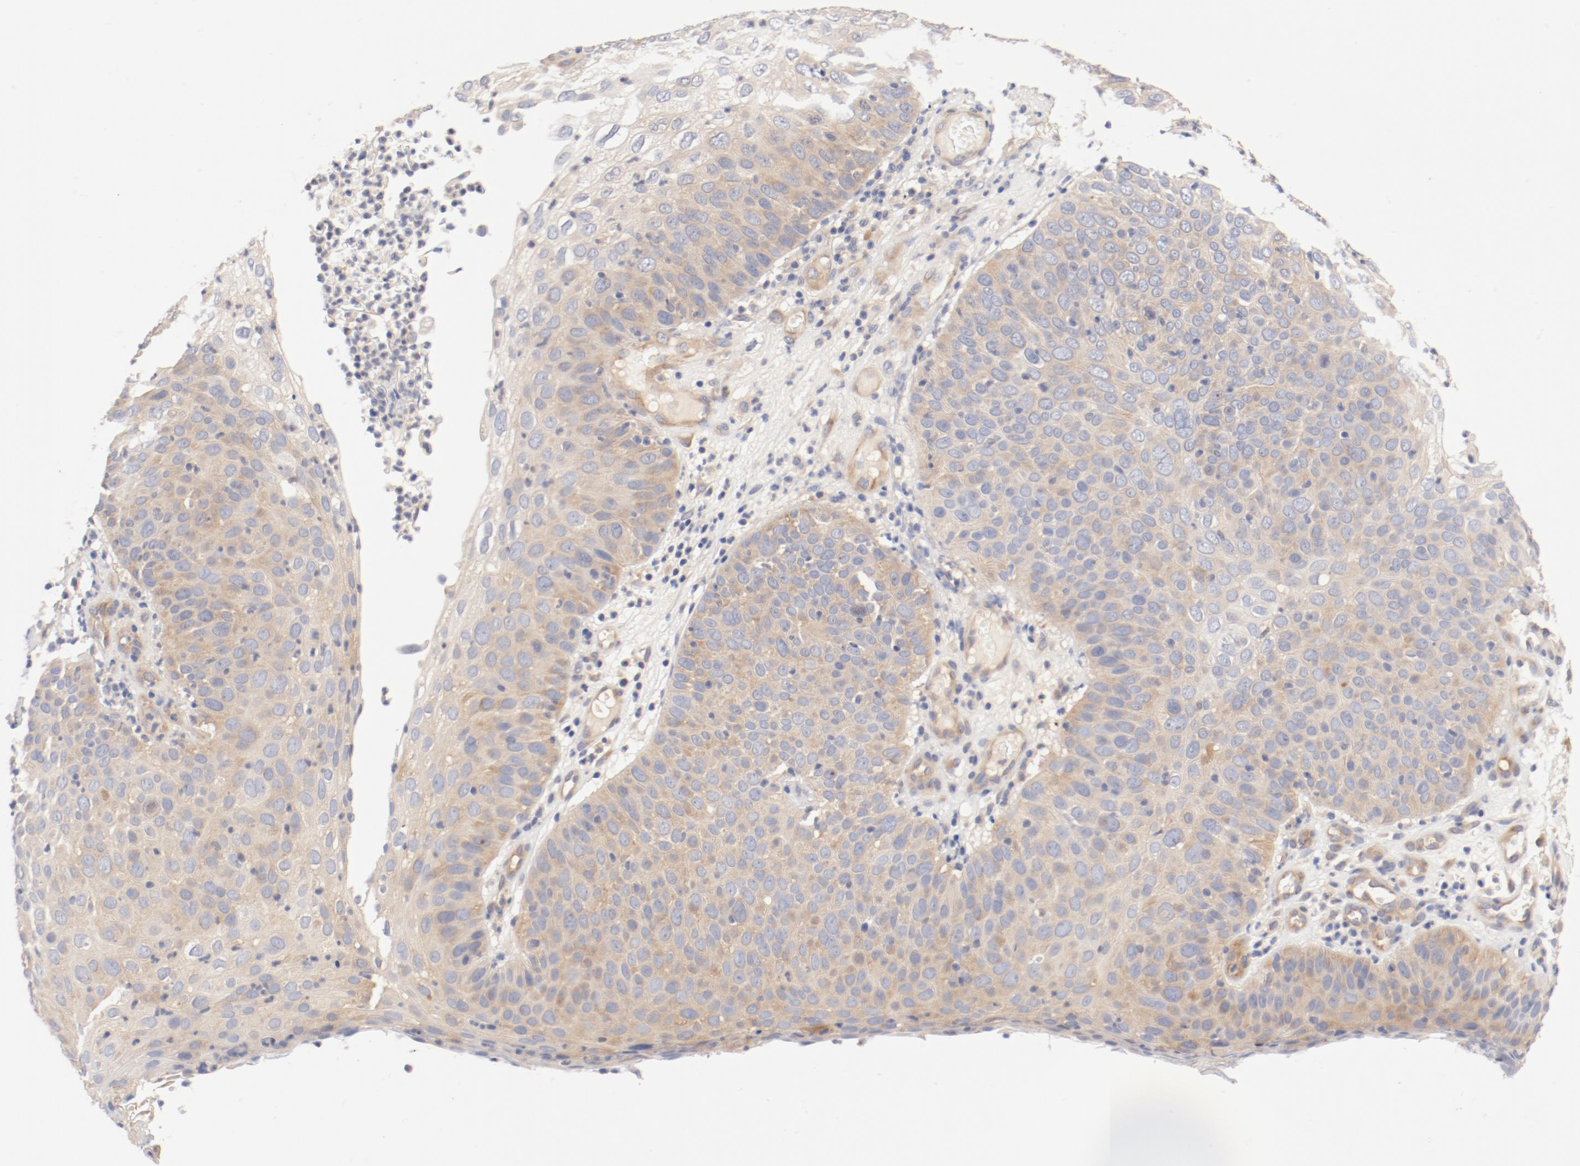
{"staining": {"intensity": "weak", "quantity": "25%-75%", "location": "cytoplasmic/membranous"}, "tissue": "skin cancer", "cell_type": "Tumor cells", "image_type": "cancer", "snomed": [{"axis": "morphology", "description": "Squamous cell carcinoma, NOS"}, {"axis": "topography", "description": "Skin"}], "caption": "High-power microscopy captured an immunohistochemistry image of squamous cell carcinoma (skin), revealing weak cytoplasmic/membranous staining in about 25%-75% of tumor cells.", "gene": "DYNC1H1", "patient": {"sex": "male", "age": 87}}